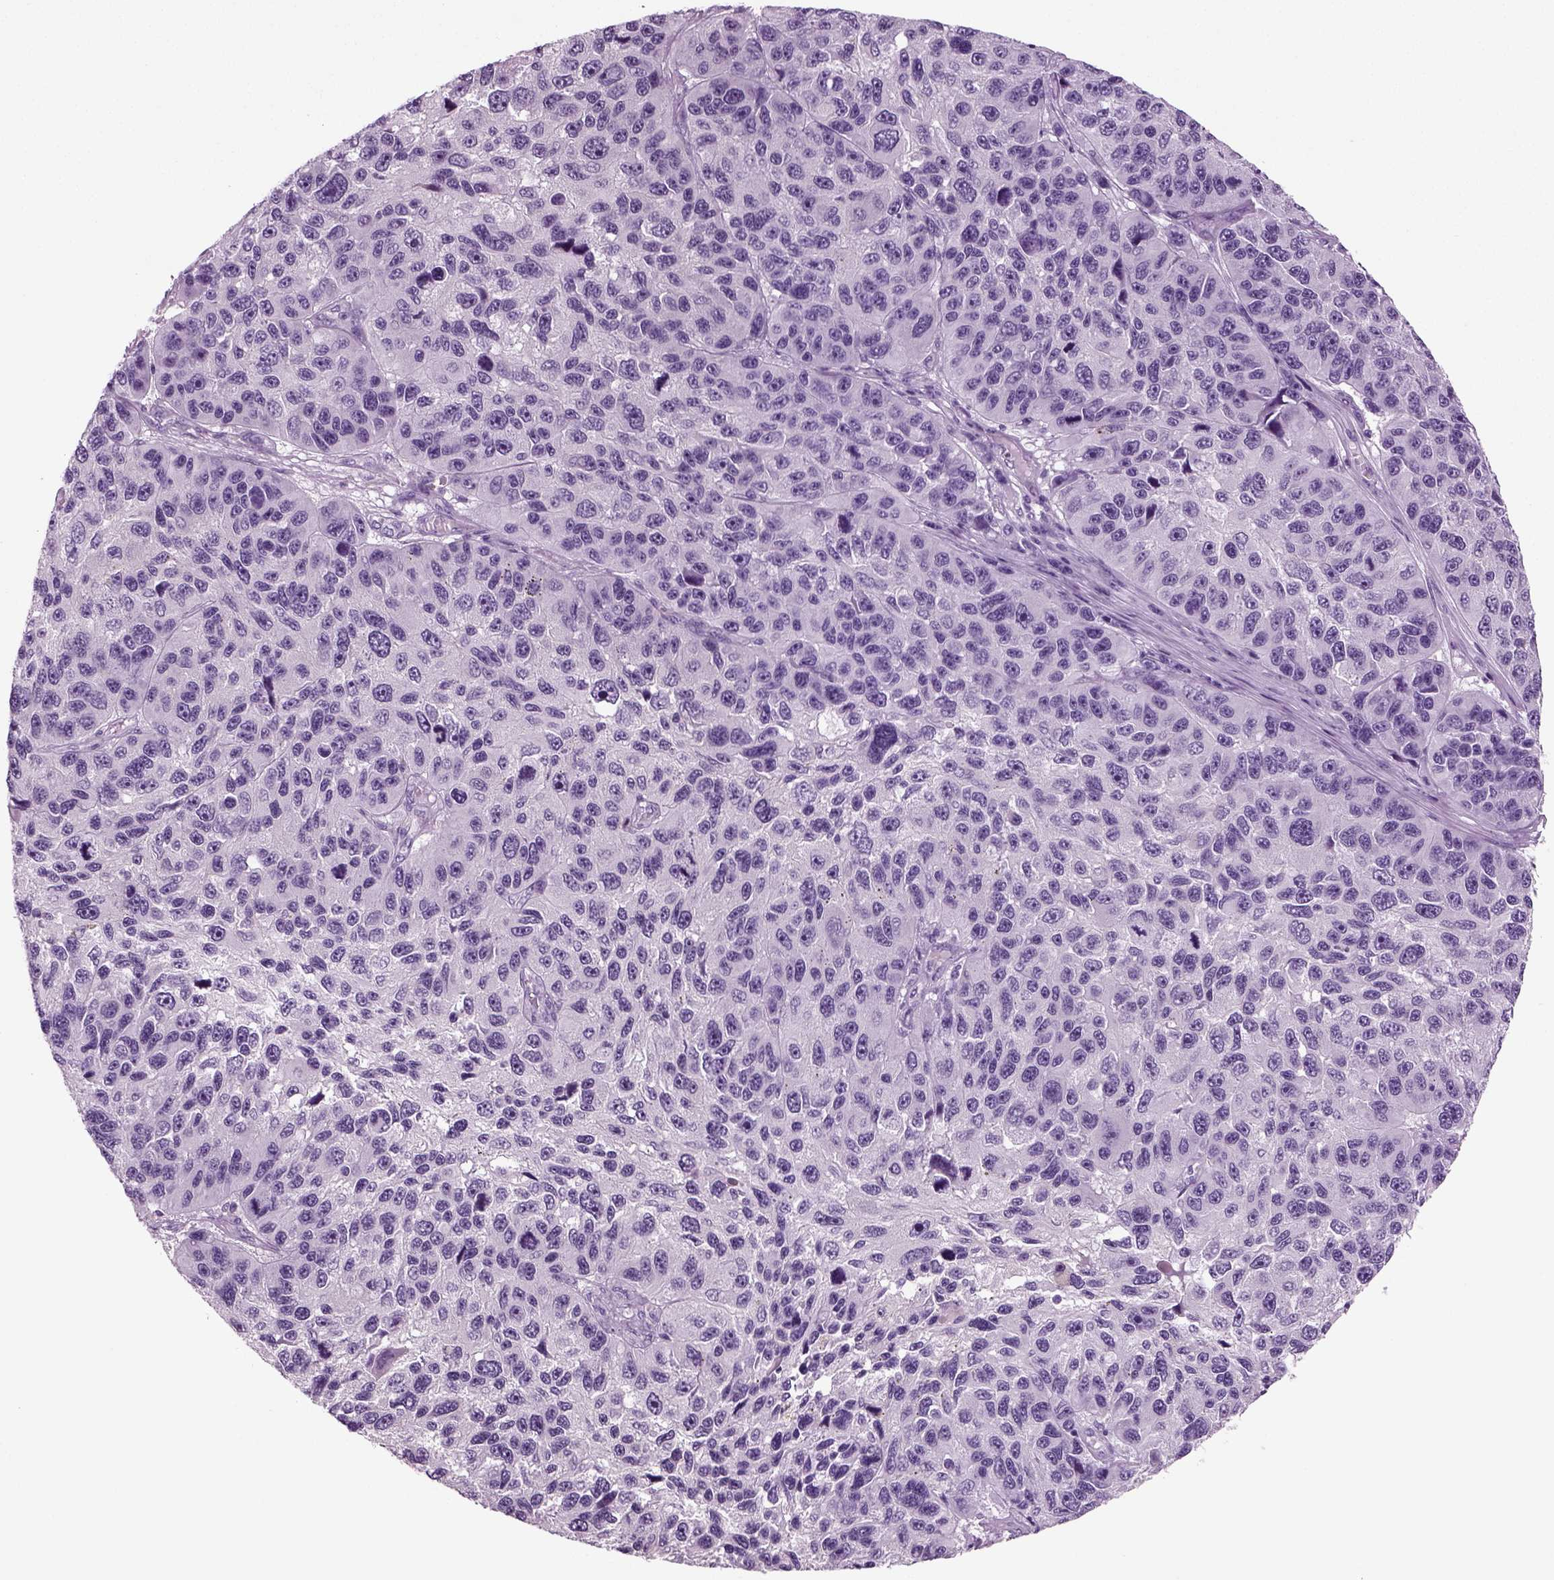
{"staining": {"intensity": "negative", "quantity": "none", "location": "none"}, "tissue": "melanoma", "cell_type": "Tumor cells", "image_type": "cancer", "snomed": [{"axis": "morphology", "description": "Malignant melanoma, NOS"}, {"axis": "topography", "description": "Skin"}], "caption": "The micrograph displays no staining of tumor cells in malignant melanoma. Brightfield microscopy of immunohistochemistry (IHC) stained with DAB (brown) and hematoxylin (blue), captured at high magnification.", "gene": "CRABP1", "patient": {"sex": "male", "age": 53}}